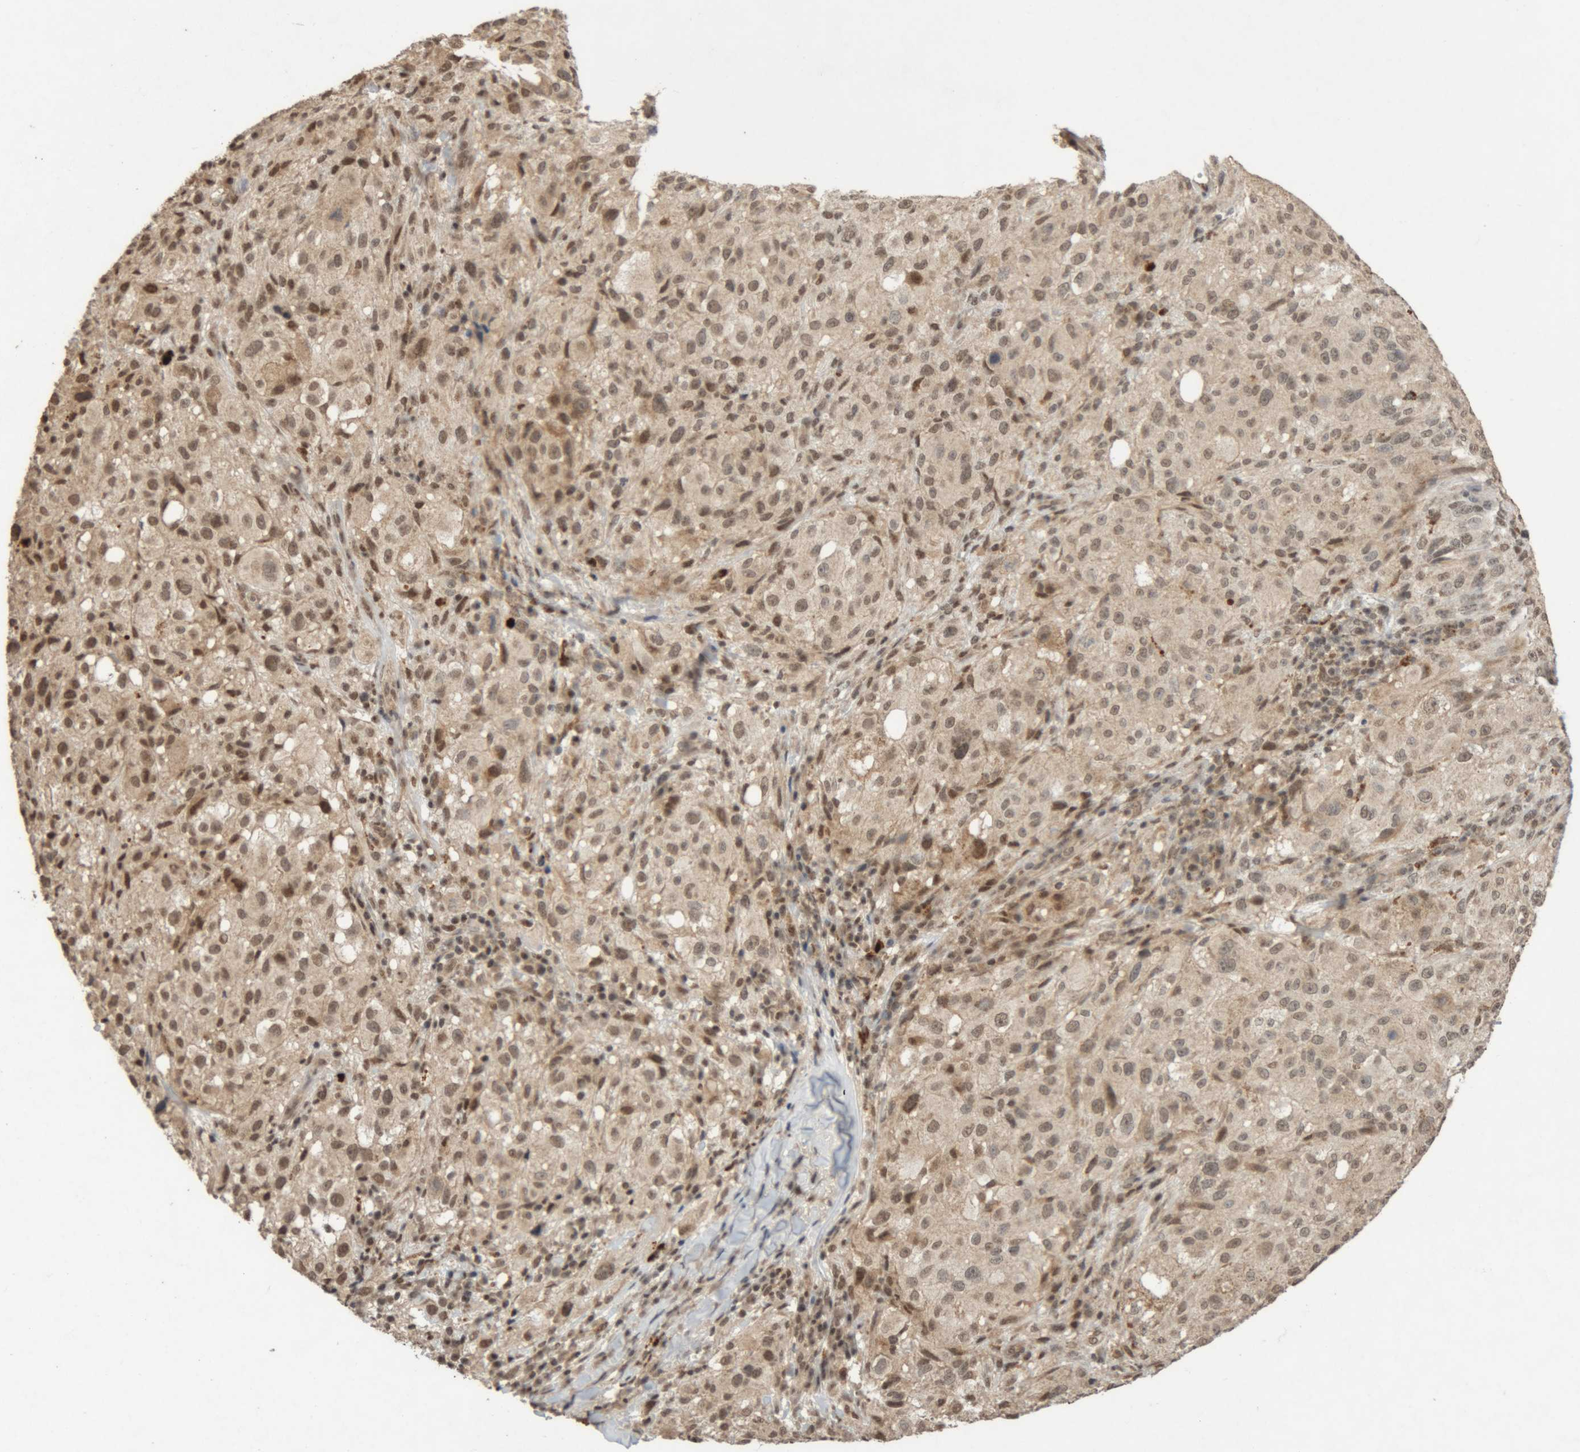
{"staining": {"intensity": "moderate", "quantity": "25%-75%", "location": "nuclear"}, "tissue": "melanoma", "cell_type": "Tumor cells", "image_type": "cancer", "snomed": [{"axis": "morphology", "description": "Necrosis, NOS"}, {"axis": "morphology", "description": "Malignant melanoma, NOS"}, {"axis": "topography", "description": "Skin"}], "caption": "This image displays malignant melanoma stained with immunohistochemistry to label a protein in brown. The nuclear of tumor cells show moderate positivity for the protein. Nuclei are counter-stained blue.", "gene": "KEAP1", "patient": {"sex": "female", "age": 87}}